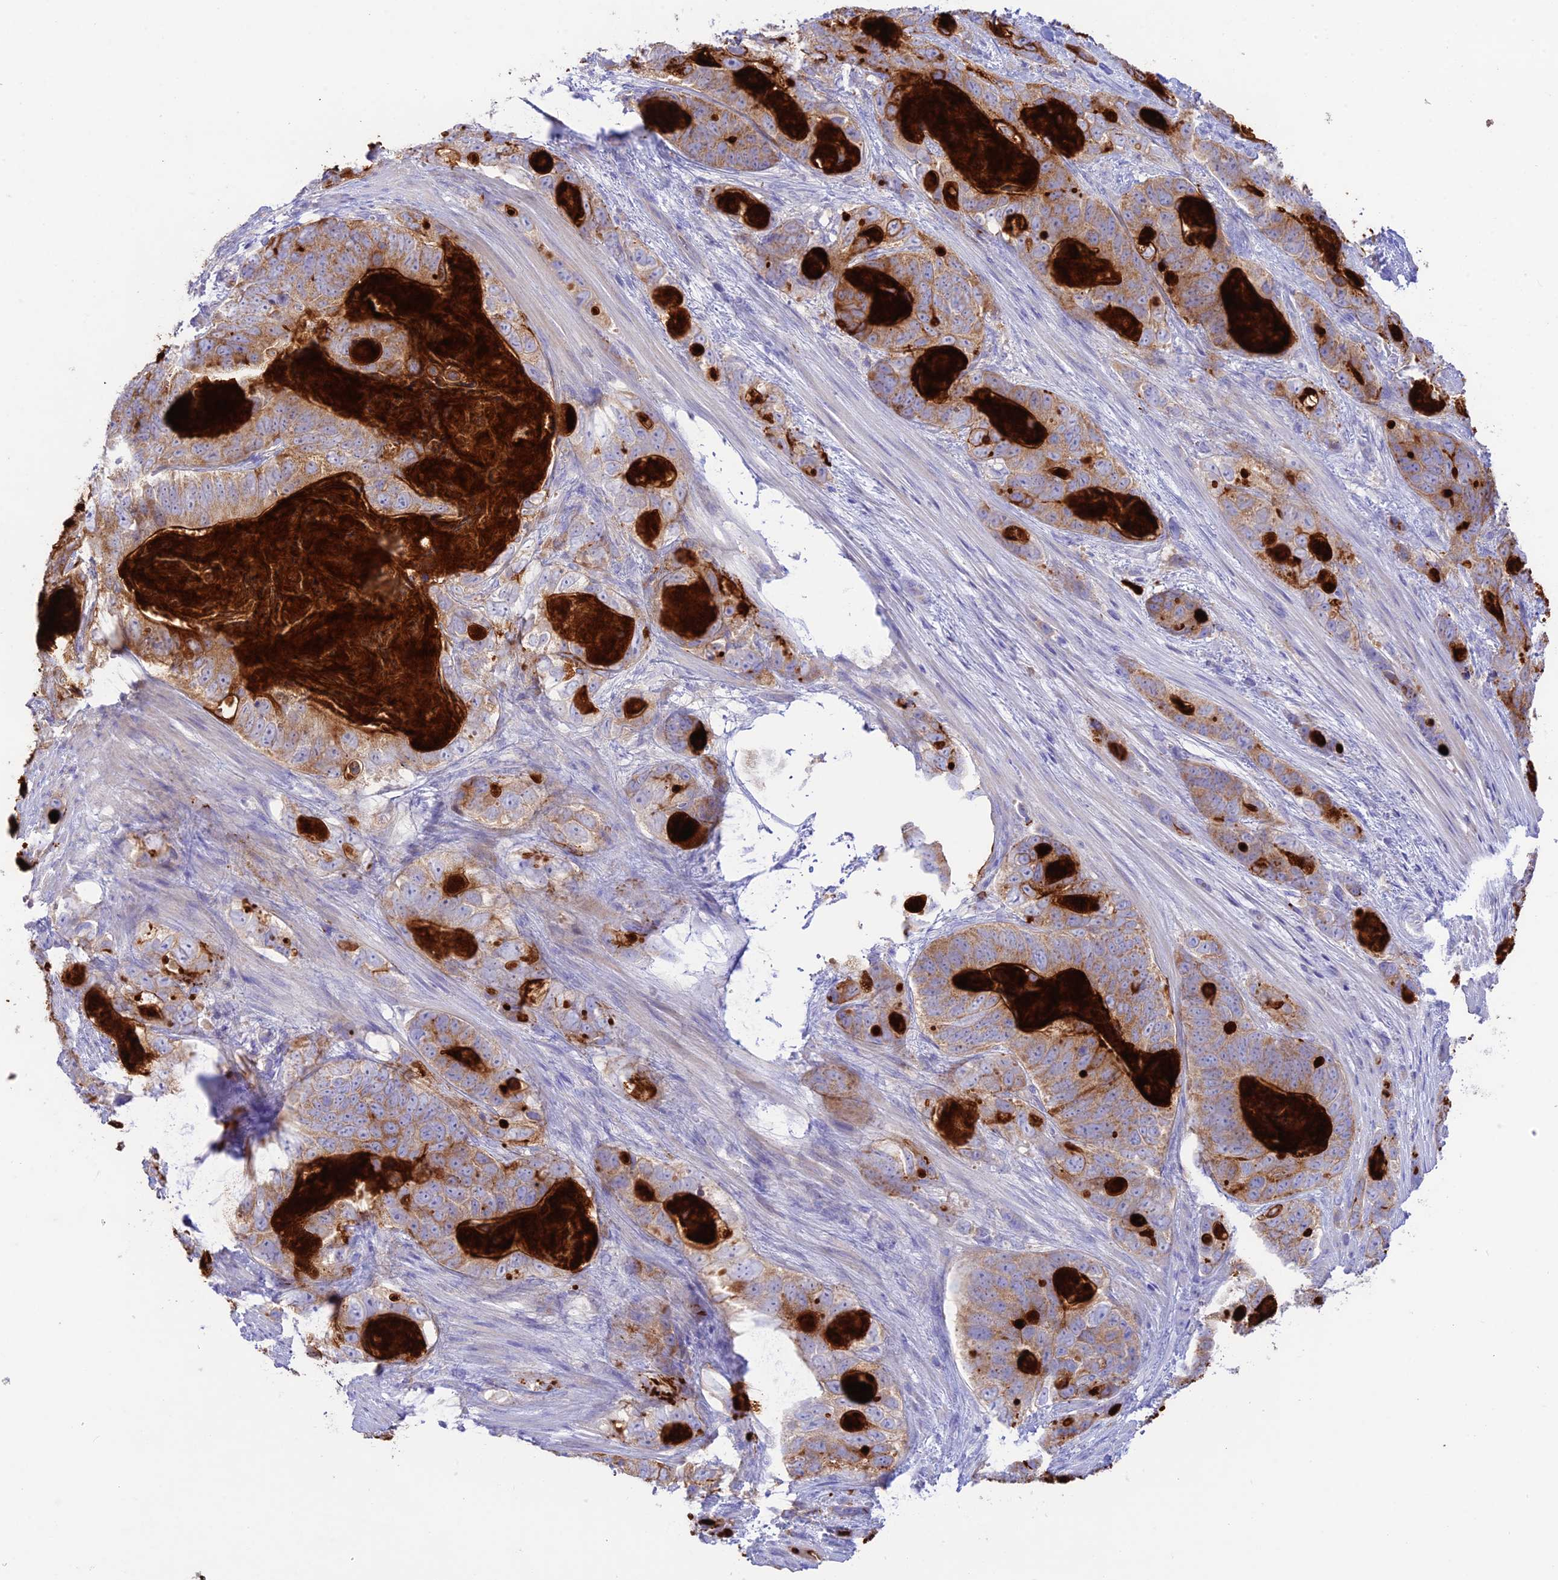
{"staining": {"intensity": "moderate", "quantity": "<25%", "location": "cytoplasmic/membranous"}, "tissue": "stomach cancer", "cell_type": "Tumor cells", "image_type": "cancer", "snomed": [{"axis": "morphology", "description": "Normal tissue, NOS"}, {"axis": "morphology", "description": "Adenocarcinoma, NOS"}, {"axis": "topography", "description": "Stomach"}], "caption": "Tumor cells demonstrate low levels of moderate cytoplasmic/membranous positivity in about <25% of cells in human stomach adenocarcinoma. (Stains: DAB (3,3'-diaminobenzidine) in brown, nuclei in blue, Microscopy: brightfield microscopy at high magnification).", "gene": "NLRP9", "patient": {"sex": "female", "age": 89}}